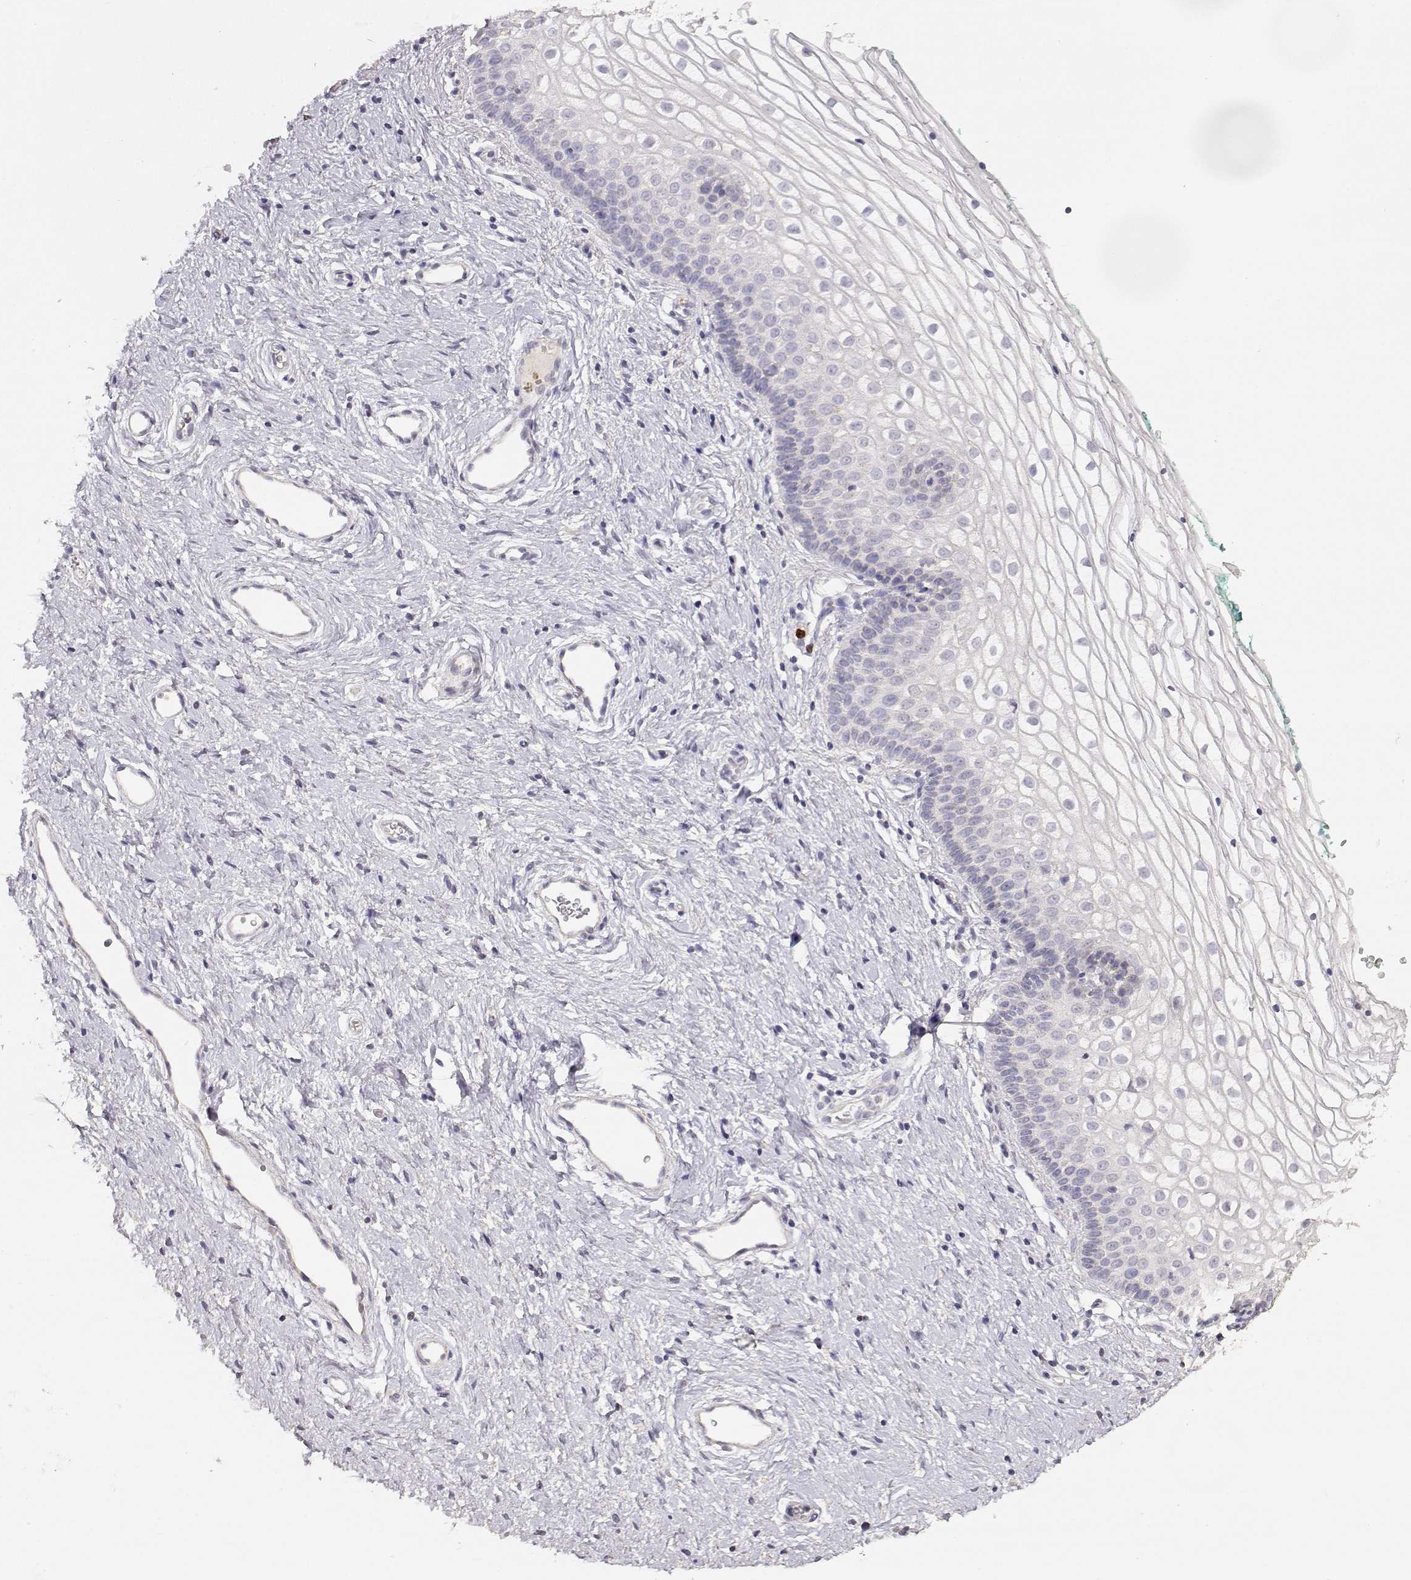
{"staining": {"intensity": "negative", "quantity": "none", "location": "none"}, "tissue": "vagina", "cell_type": "Squamous epithelial cells", "image_type": "normal", "snomed": [{"axis": "morphology", "description": "Normal tissue, NOS"}, {"axis": "topography", "description": "Vagina"}], "caption": "The image shows no significant positivity in squamous epithelial cells of vagina.", "gene": "TNFRSF10C", "patient": {"sex": "female", "age": 36}}